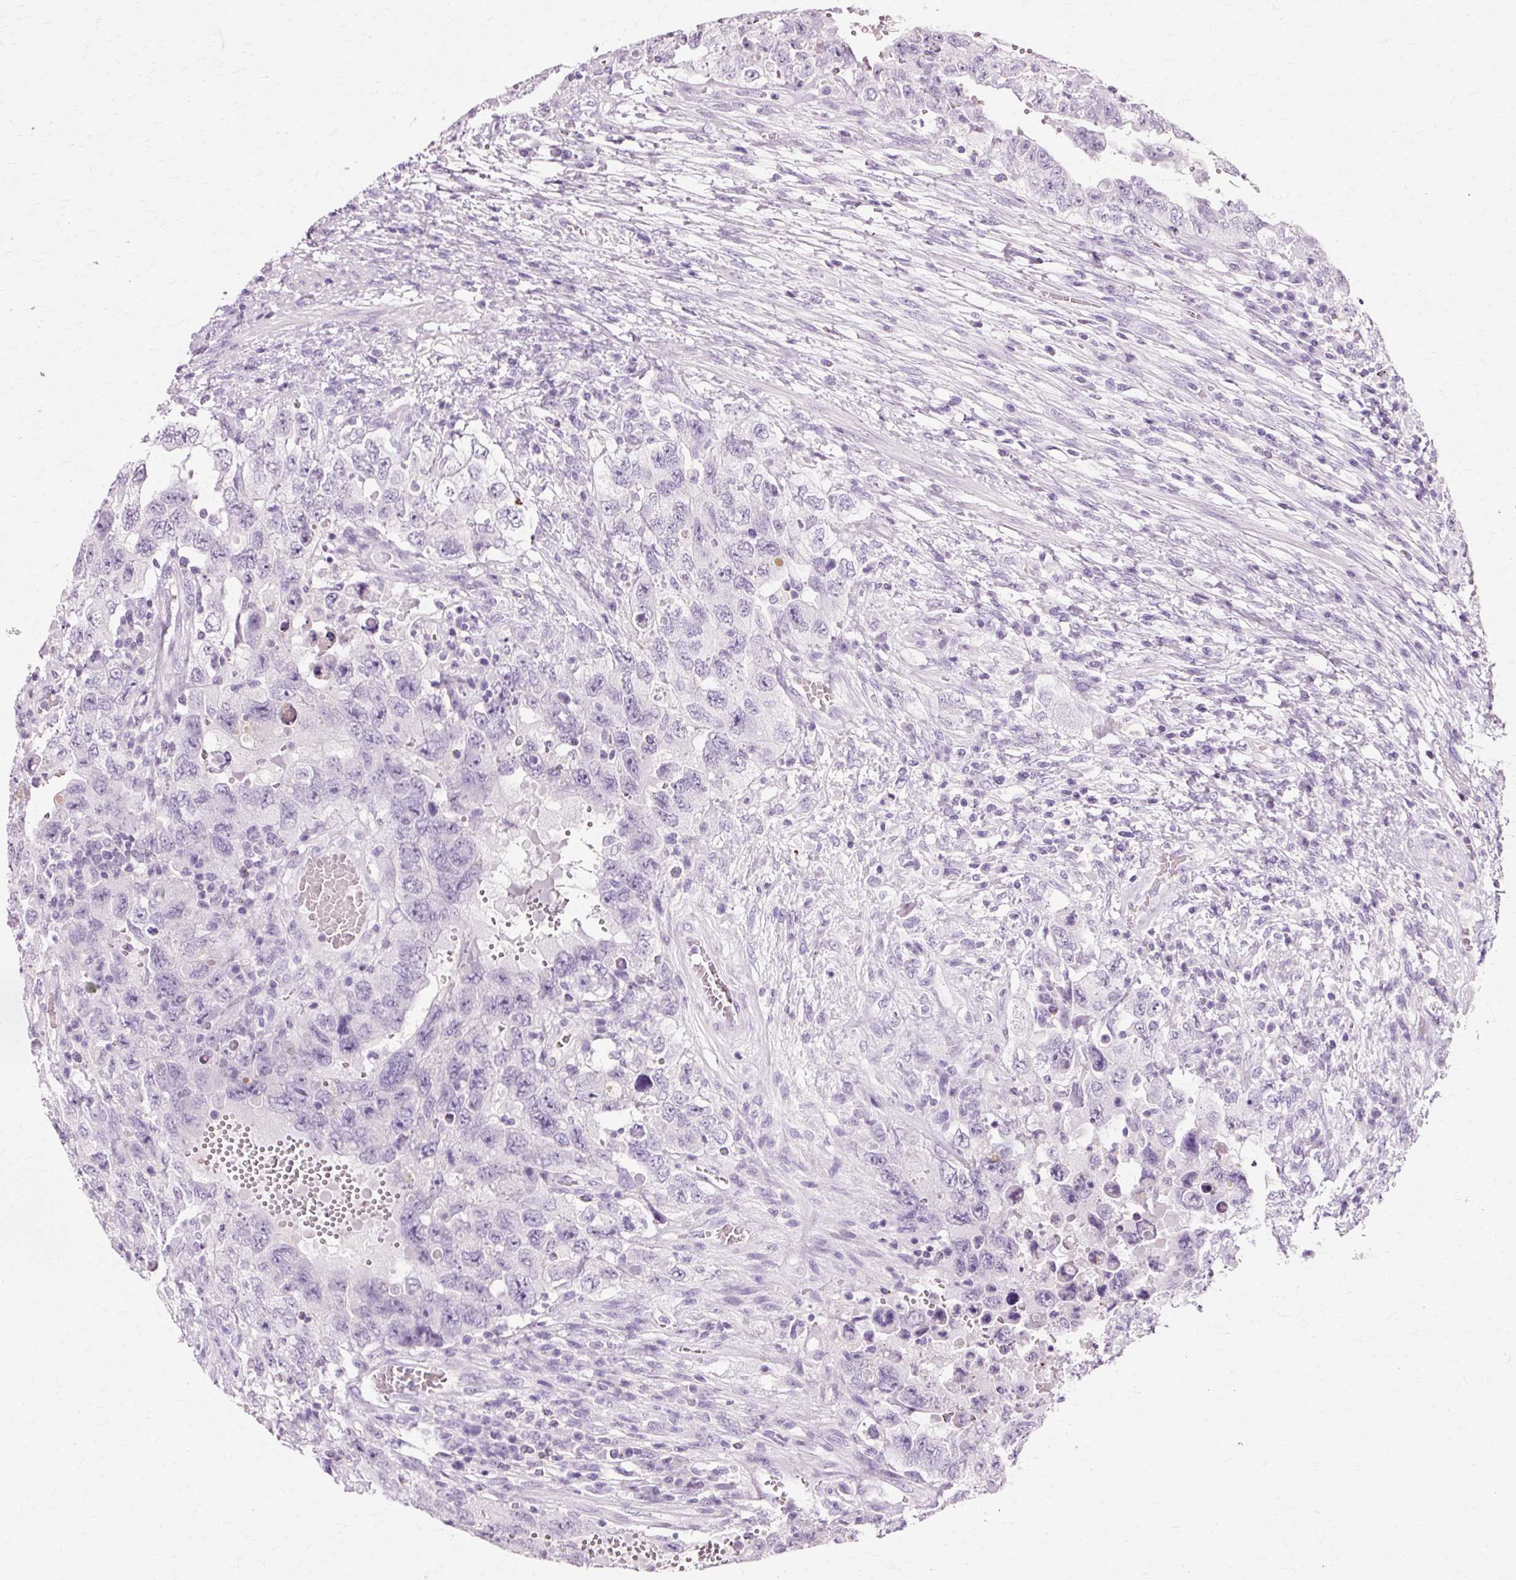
{"staining": {"intensity": "negative", "quantity": "none", "location": "none"}, "tissue": "testis cancer", "cell_type": "Tumor cells", "image_type": "cancer", "snomed": [{"axis": "morphology", "description": "Carcinoma, Embryonal, NOS"}, {"axis": "topography", "description": "Testis"}], "caption": "Testis cancer (embryonal carcinoma) stained for a protein using IHC exhibits no expression tumor cells.", "gene": "VN1R2", "patient": {"sex": "male", "age": 26}}